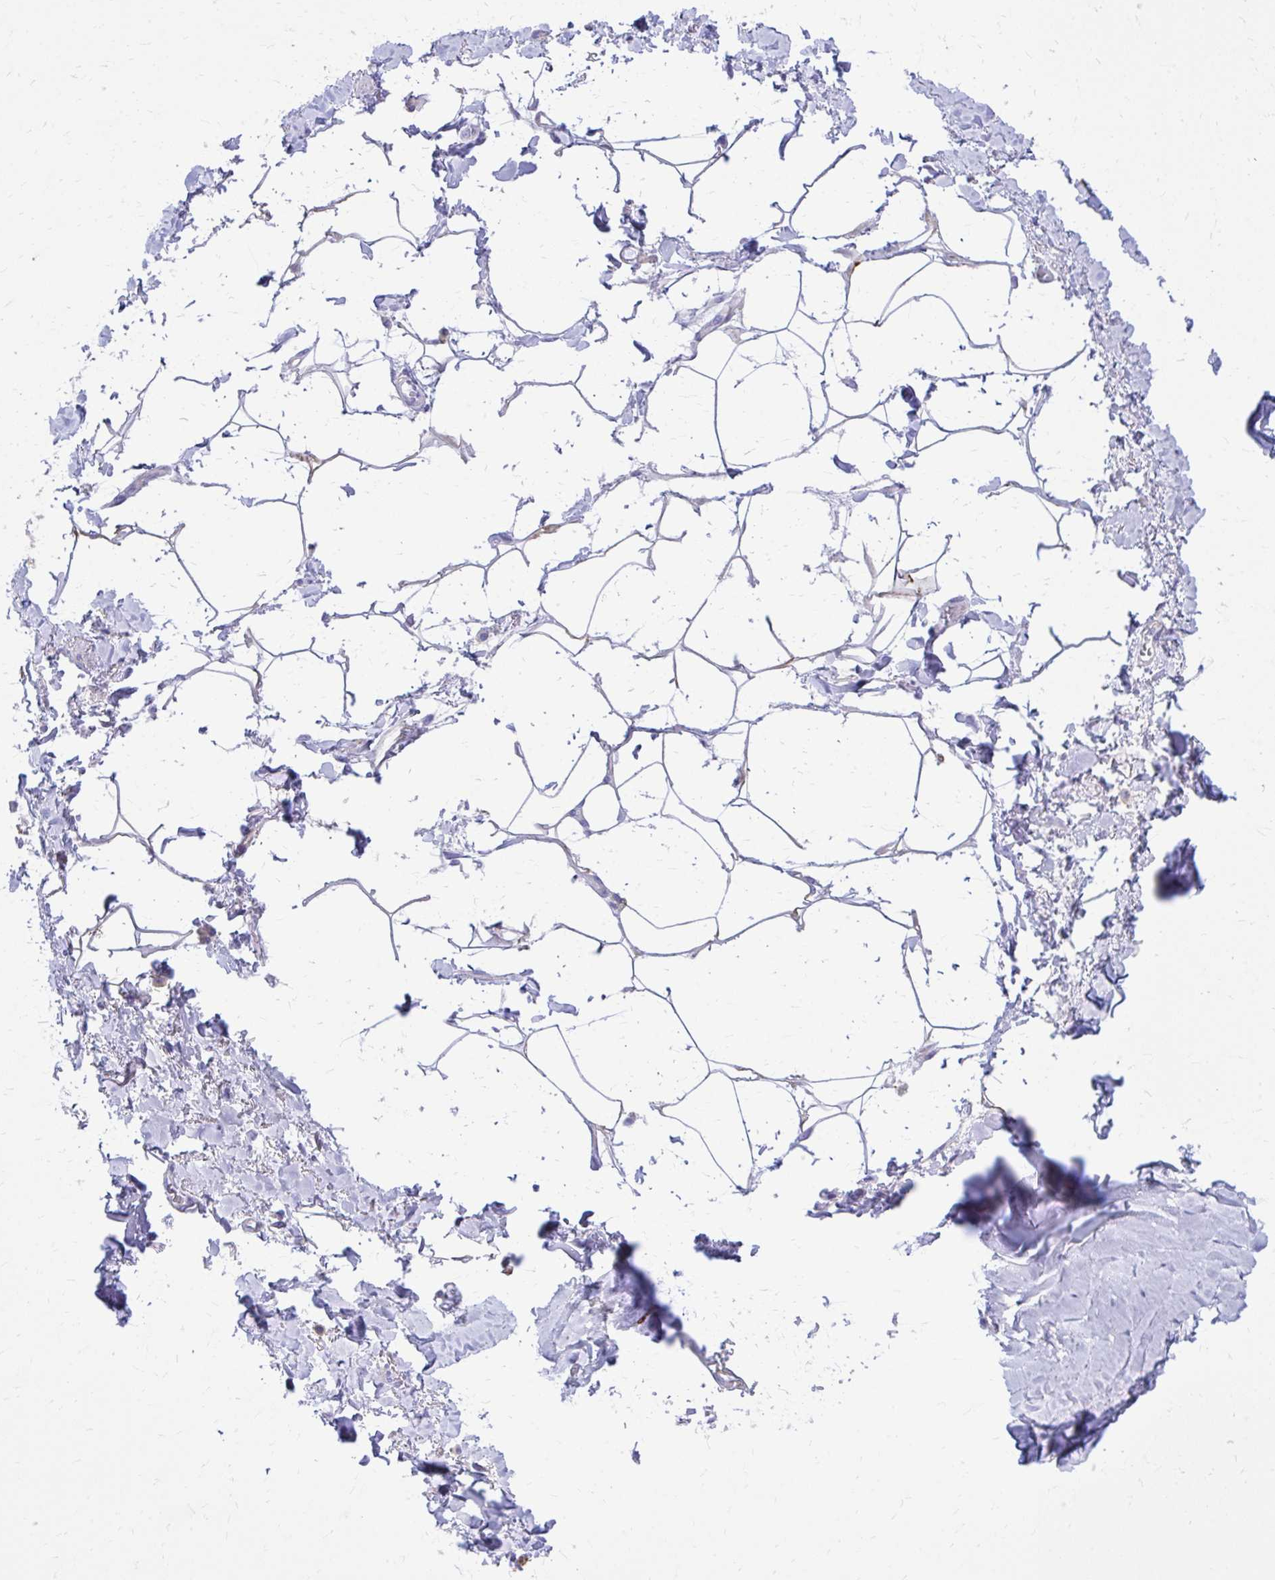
{"staining": {"intensity": "negative", "quantity": "none", "location": "none"}, "tissue": "adipose tissue", "cell_type": "Adipocytes", "image_type": "normal", "snomed": [{"axis": "morphology", "description": "Normal tissue, NOS"}, {"axis": "topography", "description": "Vagina"}, {"axis": "topography", "description": "Peripheral nerve tissue"}], "caption": "Protein analysis of benign adipose tissue reveals no significant expression in adipocytes. (Stains: DAB immunohistochemistry (IHC) with hematoxylin counter stain, Microscopy: brightfield microscopy at high magnification).", "gene": "EPB41L1", "patient": {"sex": "female", "age": 71}}